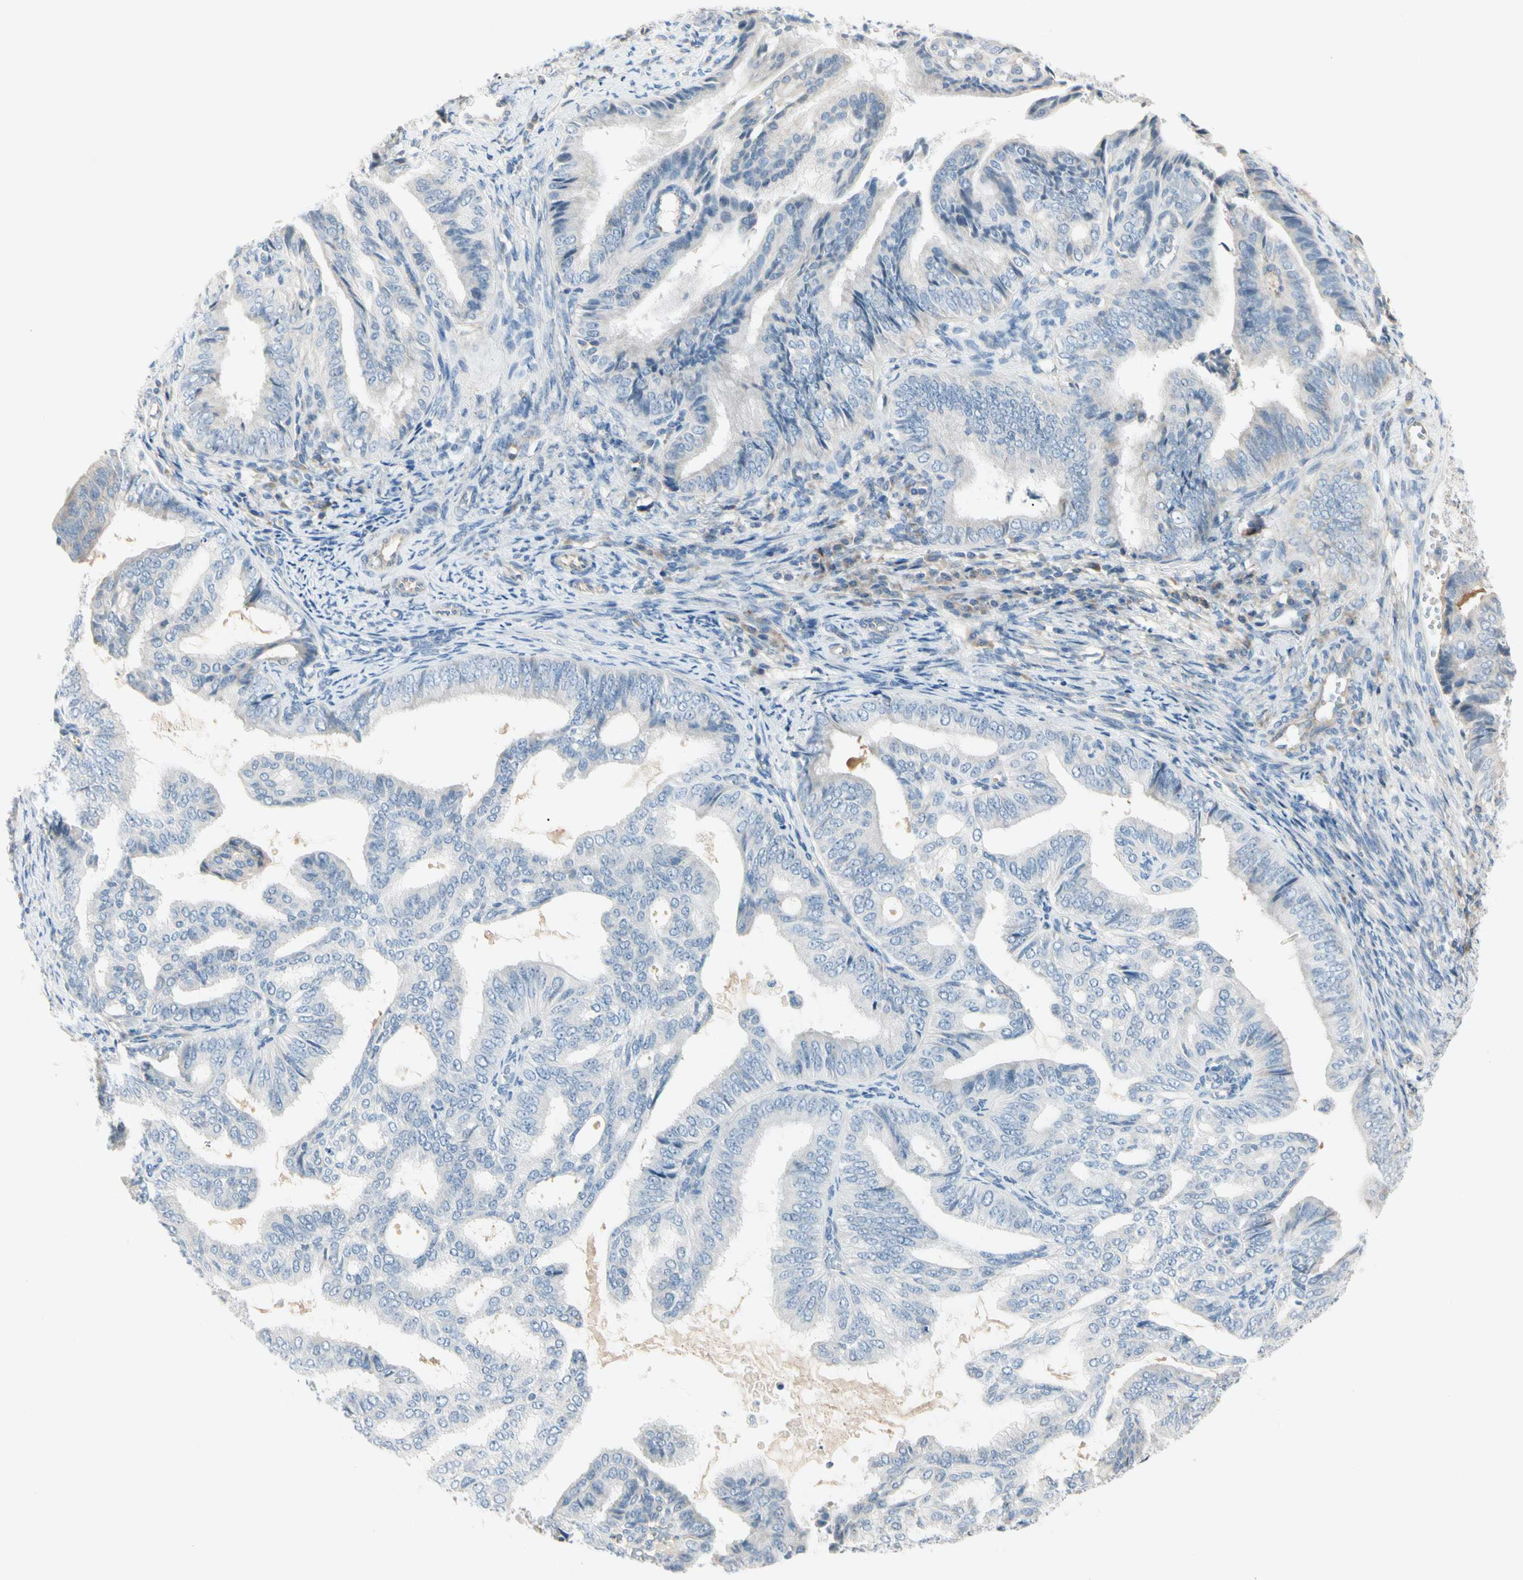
{"staining": {"intensity": "negative", "quantity": "none", "location": "none"}, "tissue": "endometrial cancer", "cell_type": "Tumor cells", "image_type": "cancer", "snomed": [{"axis": "morphology", "description": "Adenocarcinoma, NOS"}, {"axis": "topography", "description": "Endometrium"}], "caption": "DAB (3,3'-diaminobenzidine) immunohistochemical staining of human endometrial cancer (adenocarcinoma) reveals no significant expression in tumor cells.", "gene": "ALDH18A1", "patient": {"sex": "female", "age": 58}}